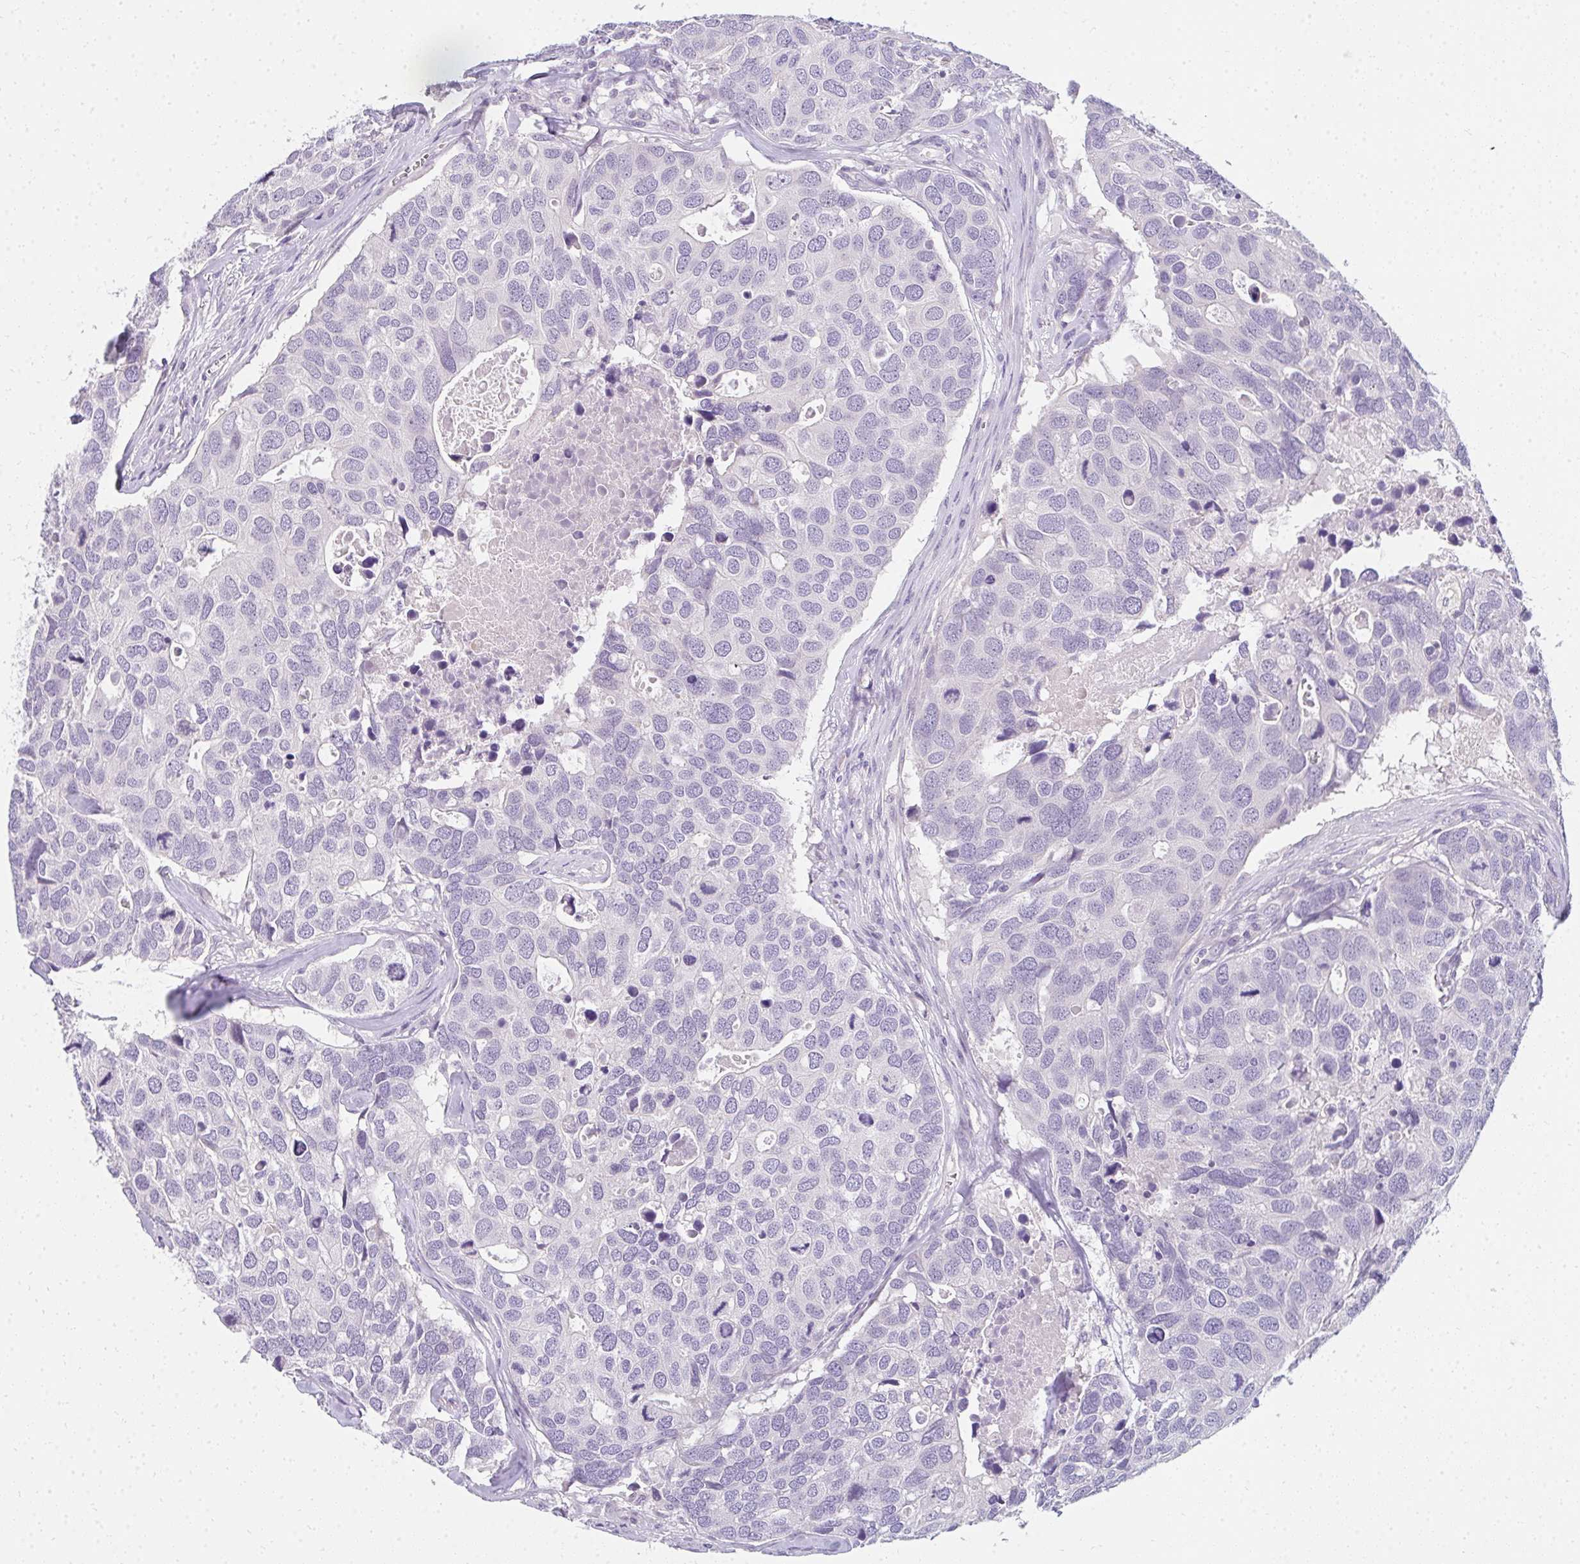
{"staining": {"intensity": "negative", "quantity": "none", "location": "none"}, "tissue": "breast cancer", "cell_type": "Tumor cells", "image_type": "cancer", "snomed": [{"axis": "morphology", "description": "Duct carcinoma"}, {"axis": "topography", "description": "Breast"}], "caption": "Immunohistochemistry micrograph of neoplastic tissue: breast cancer stained with DAB (3,3'-diaminobenzidine) shows no significant protein expression in tumor cells.", "gene": "PPP1R3G", "patient": {"sex": "female", "age": 83}}